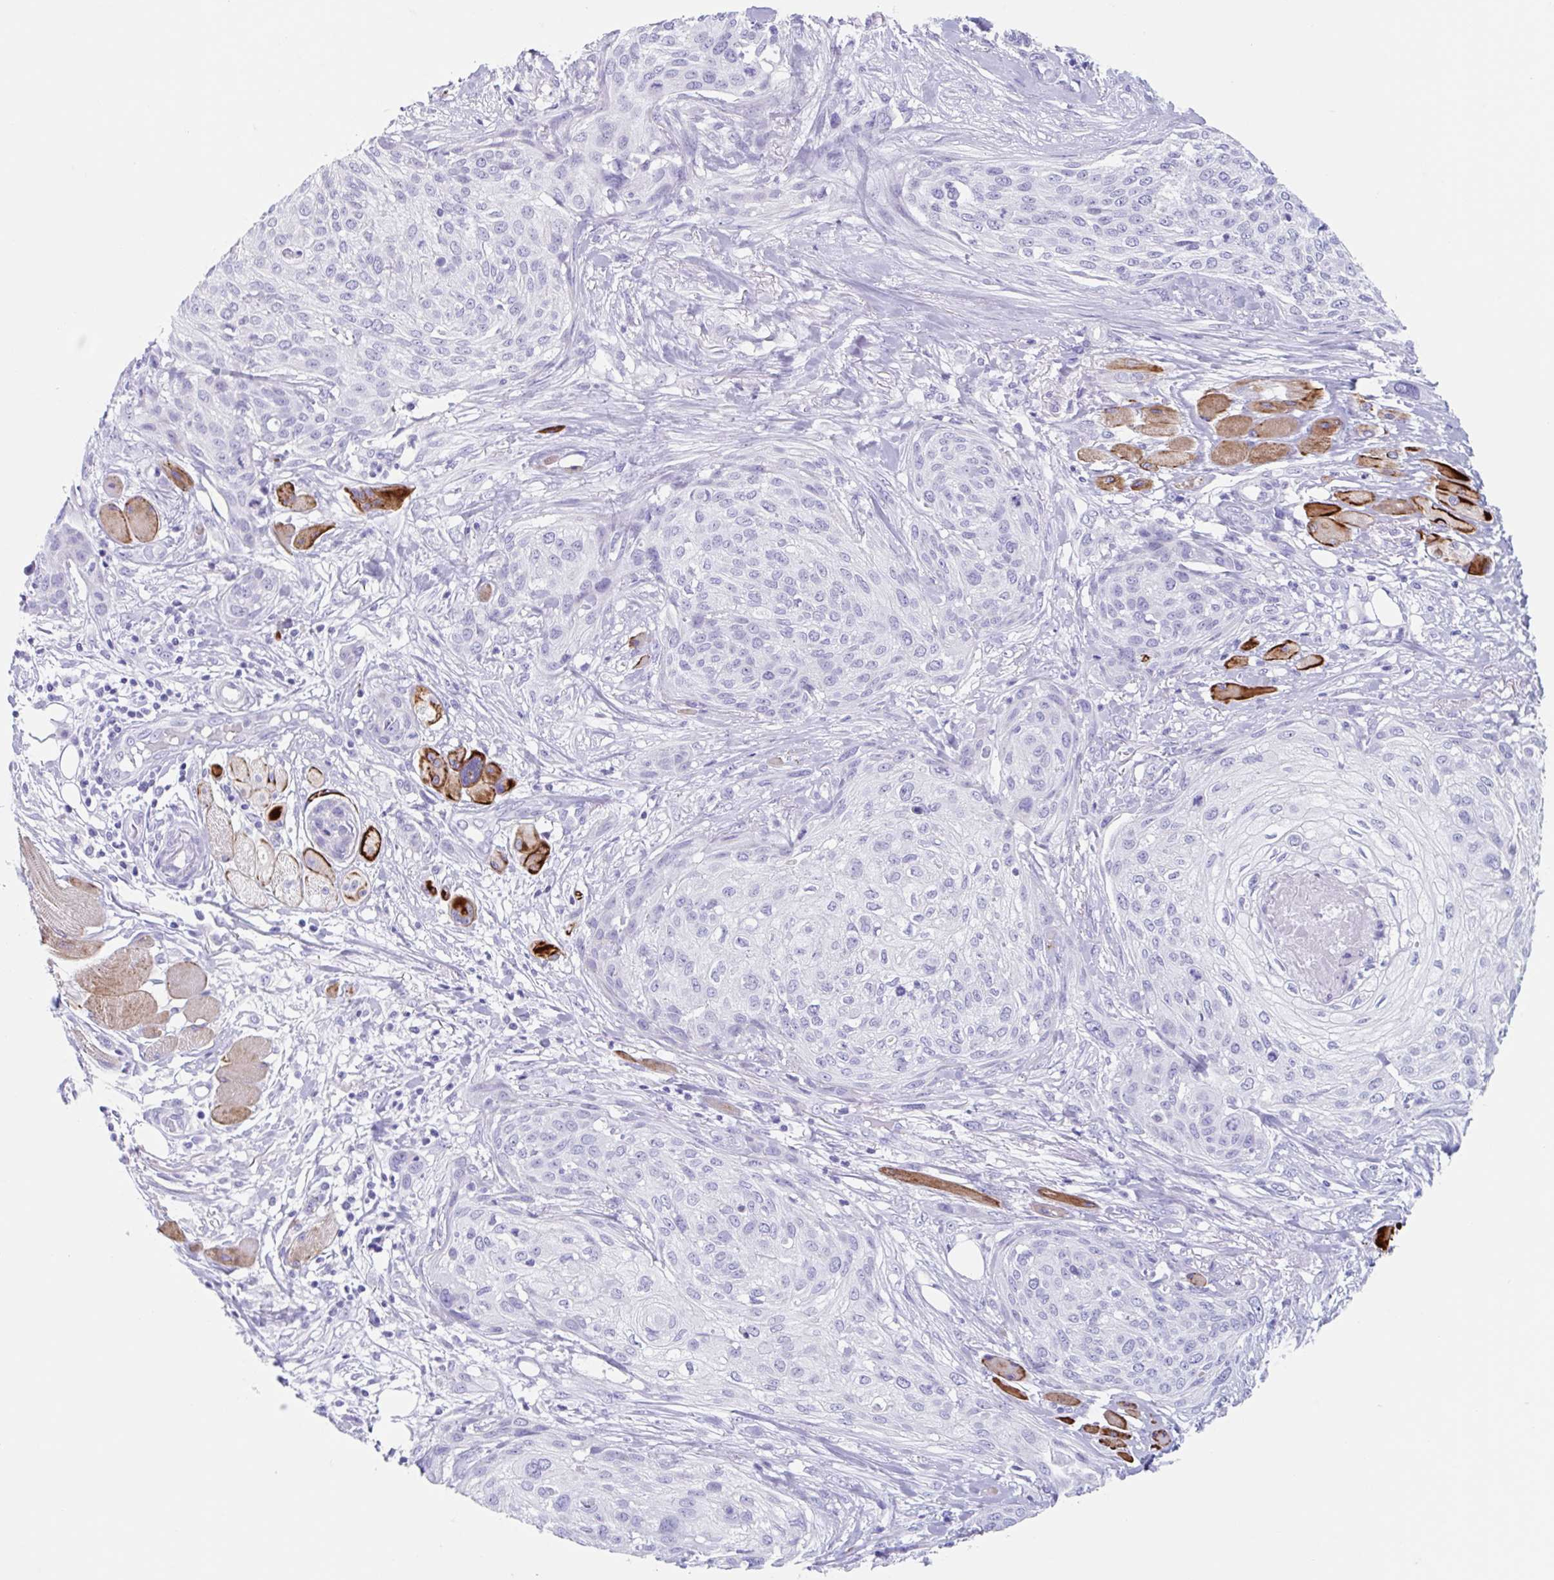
{"staining": {"intensity": "negative", "quantity": "none", "location": "none"}, "tissue": "skin cancer", "cell_type": "Tumor cells", "image_type": "cancer", "snomed": [{"axis": "morphology", "description": "Squamous cell carcinoma, NOS"}, {"axis": "topography", "description": "Skin"}], "caption": "A histopathology image of skin cancer (squamous cell carcinoma) stained for a protein demonstrates no brown staining in tumor cells. Nuclei are stained in blue.", "gene": "CPTP", "patient": {"sex": "female", "age": 87}}